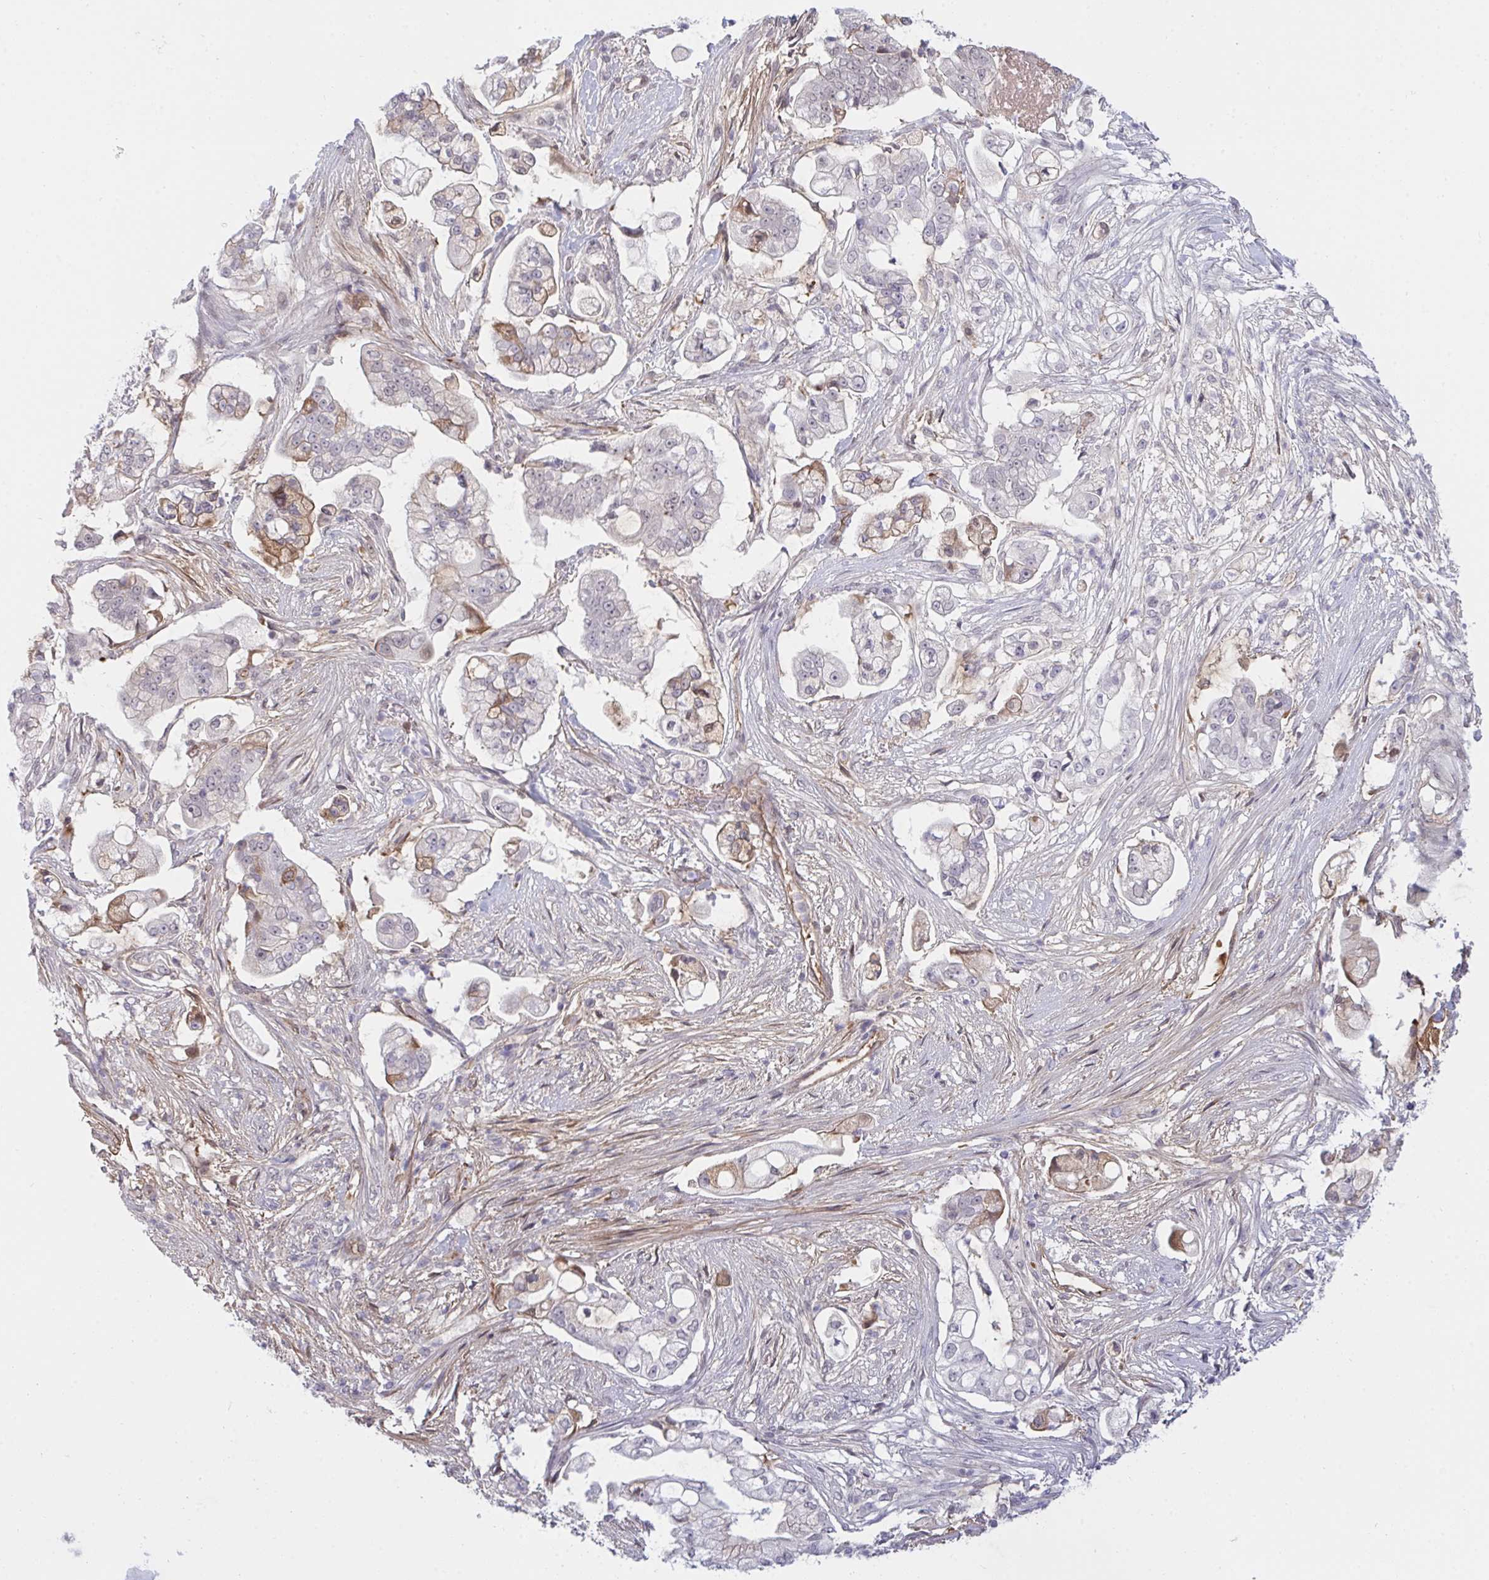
{"staining": {"intensity": "negative", "quantity": "none", "location": "none"}, "tissue": "pancreatic cancer", "cell_type": "Tumor cells", "image_type": "cancer", "snomed": [{"axis": "morphology", "description": "Adenocarcinoma, NOS"}, {"axis": "topography", "description": "Pancreas"}], "caption": "This micrograph is of pancreatic cancer stained with immunohistochemistry to label a protein in brown with the nuclei are counter-stained blue. There is no positivity in tumor cells.", "gene": "DSCAML1", "patient": {"sex": "female", "age": 69}}